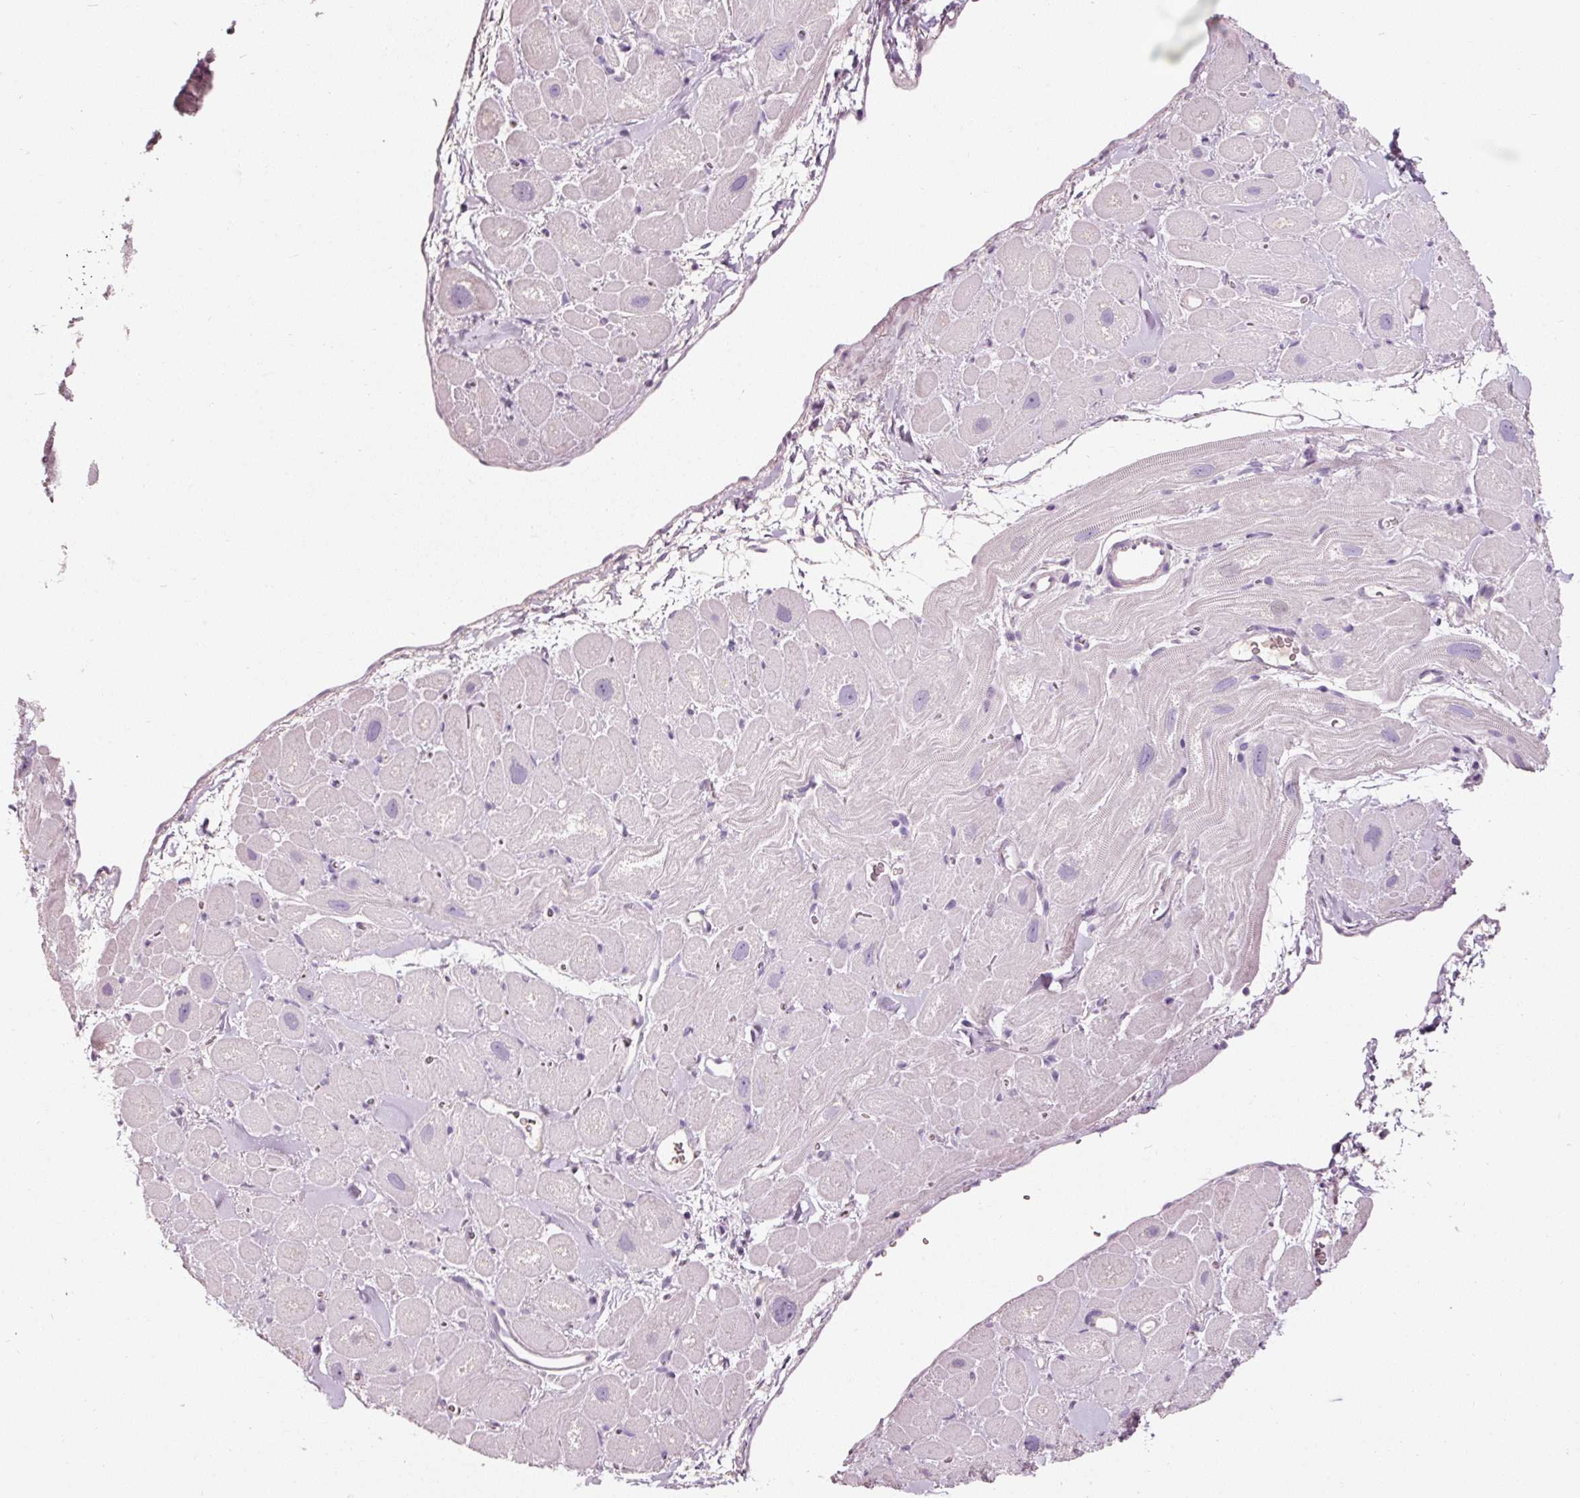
{"staining": {"intensity": "negative", "quantity": "none", "location": "none"}, "tissue": "heart muscle", "cell_type": "Cardiomyocytes", "image_type": "normal", "snomed": [{"axis": "morphology", "description": "Normal tissue, NOS"}, {"axis": "topography", "description": "Heart"}], "caption": "A high-resolution photomicrograph shows immunohistochemistry staining of normal heart muscle, which exhibits no significant positivity in cardiomyocytes.", "gene": "MUC5AC", "patient": {"sex": "male", "age": 49}}